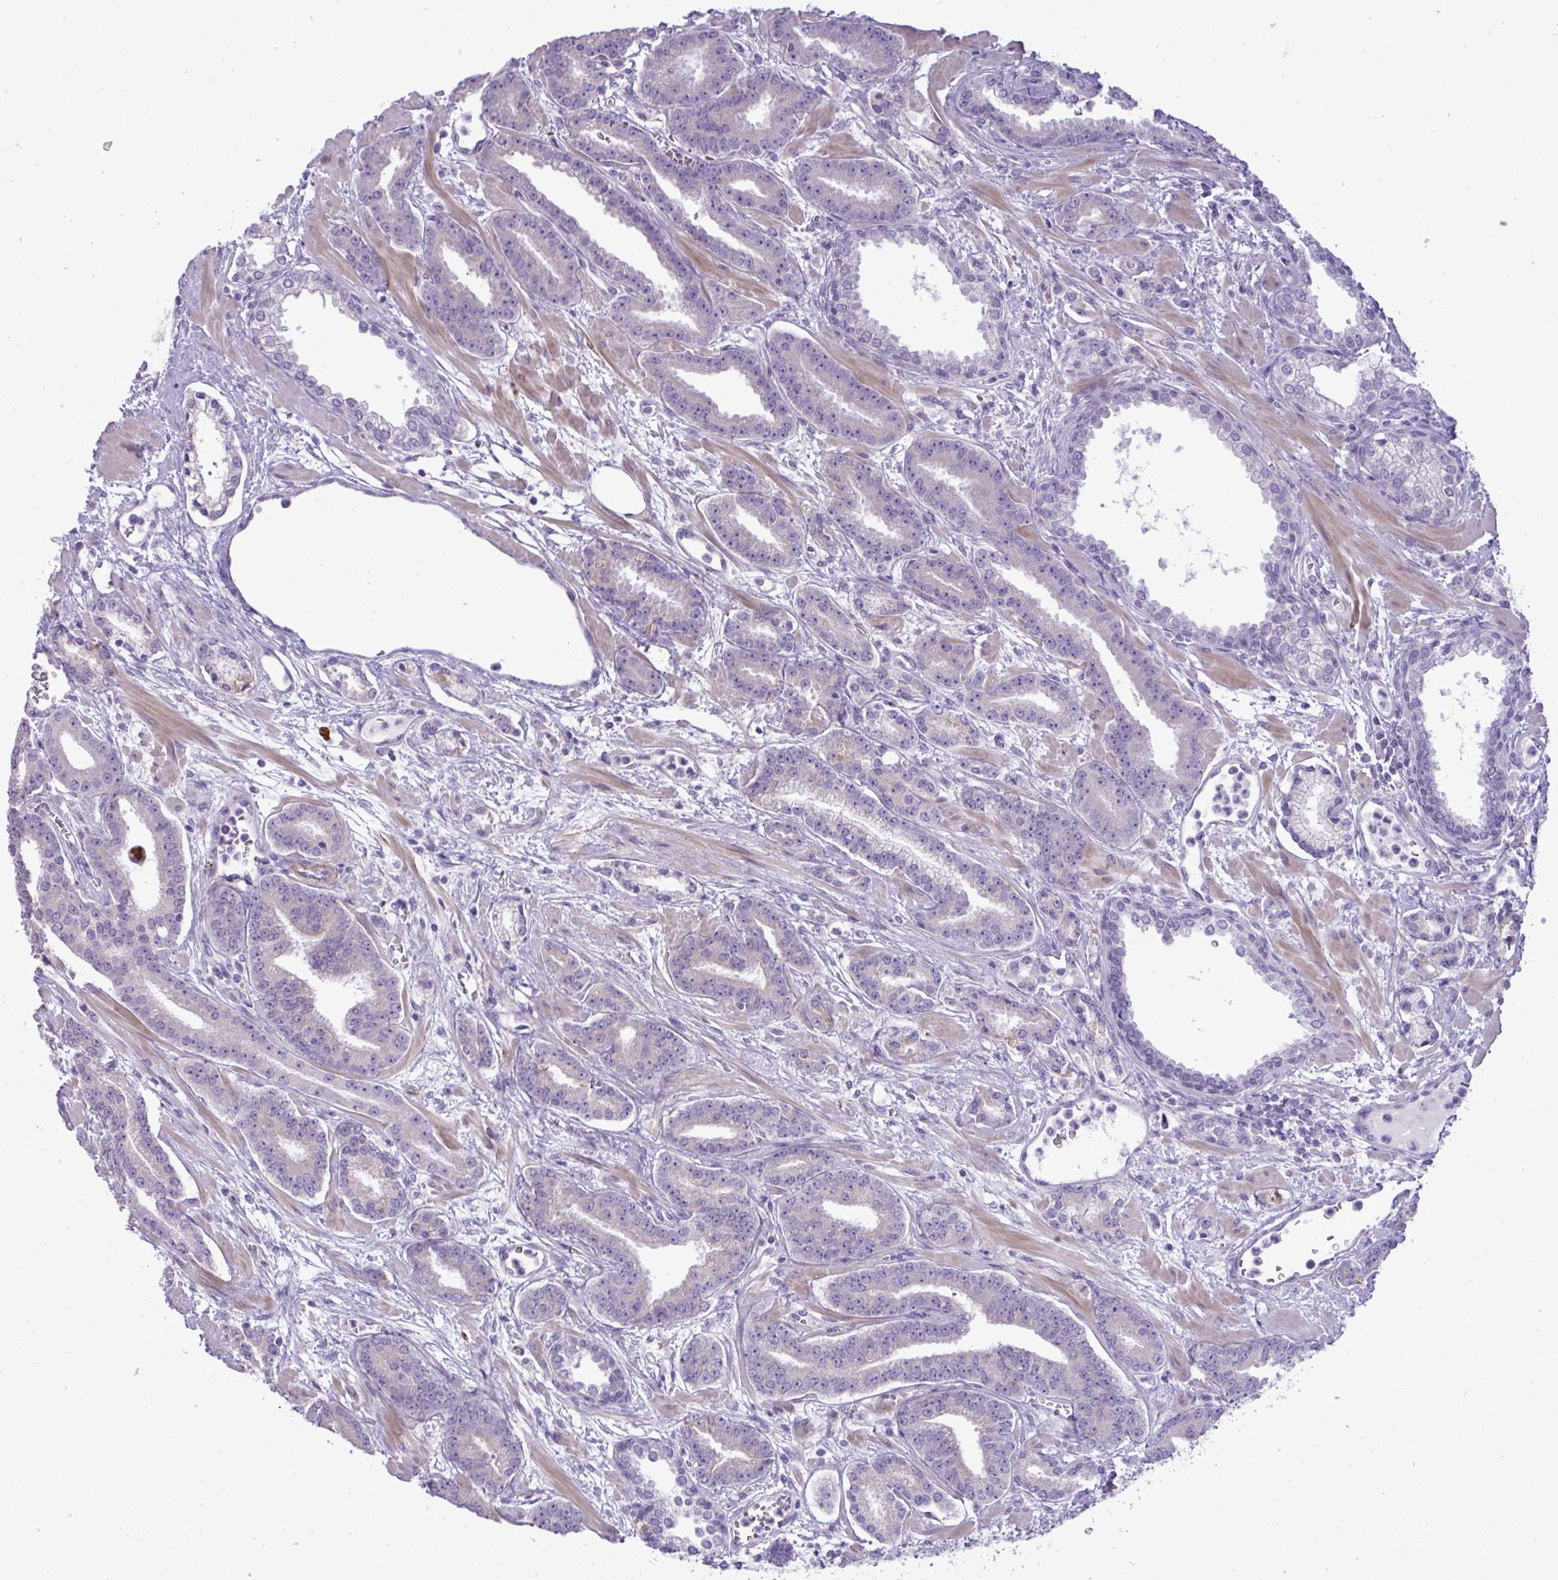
{"staining": {"intensity": "negative", "quantity": "none", "location": "none"}, "tissue": "prostate cancer", "cell_type": "Tumor cells", "image_type": "cancer", "snomed": [{"axis": "morphology", "description": "Adenocarcinoma, High grade"}, {"axis": "topography", "description": "Prostate"}], "caption": "Protein analysis of prostate cancer (high-grade adenocarcinoma) shows no significant positivity in tumor cells.", "gene": "SPAG1", "patient": {"sex": "male", "age": 60}}